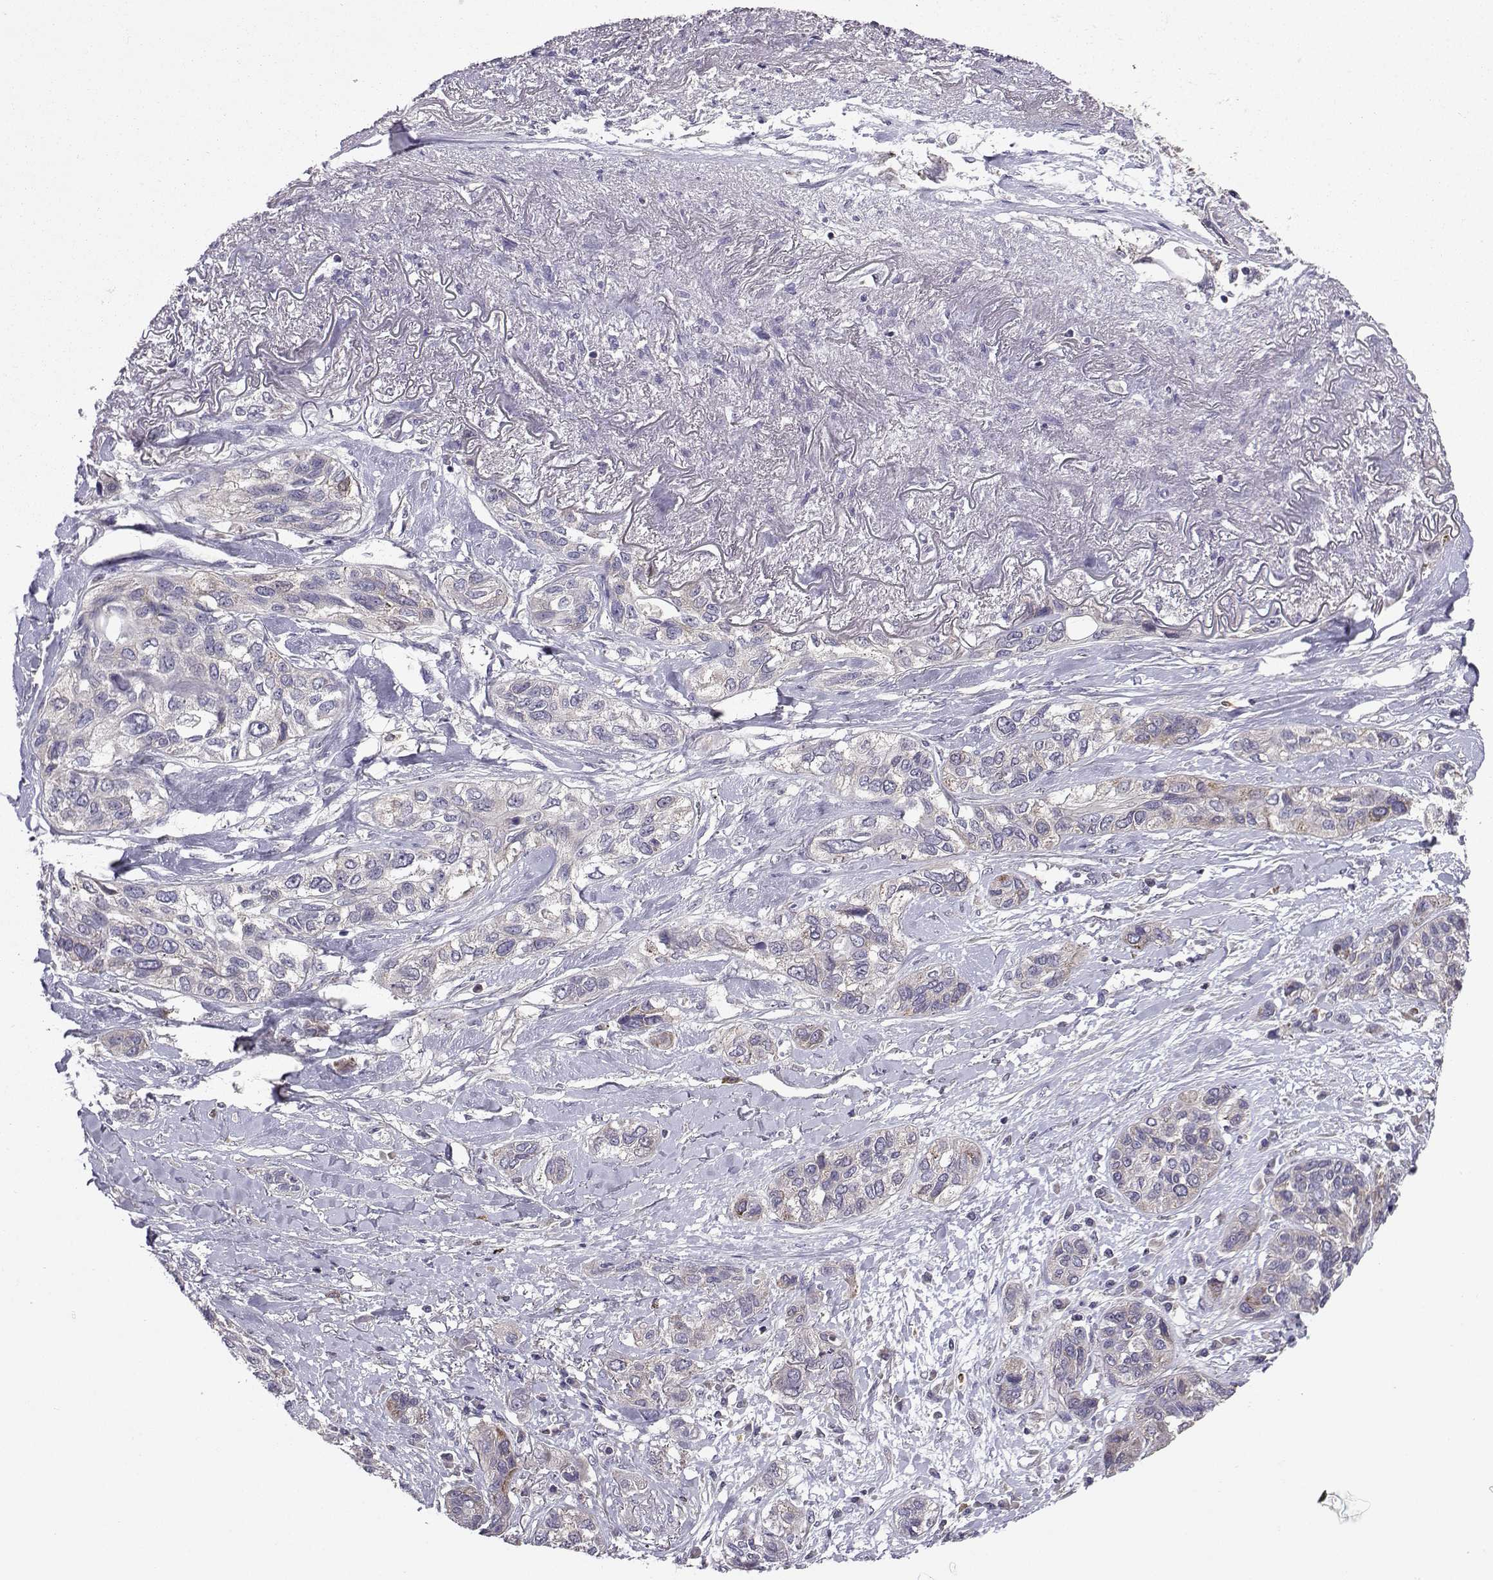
{"staining": {"intensity": "moderate", "quantity": "<25%", "location": "cytoplasmic/membranous"}, "tissue": "lung cancer", "cell_type": "Tumor cells", "image_type": "cancer", "snomed": [{"axis": "morphology", "description": "Squamous cell carcinoma, NOS"}, {"axis": "topography", "description": "Lung"}], "caption": "Moderate cytoplasmic/membranous expression for a protein is identified in about <25% of tumor cells of lung squamous cell carcinoma using immunohistochemistry.", "gene": "STXBP5", "patient": {"sex": "female", "age": 70}}